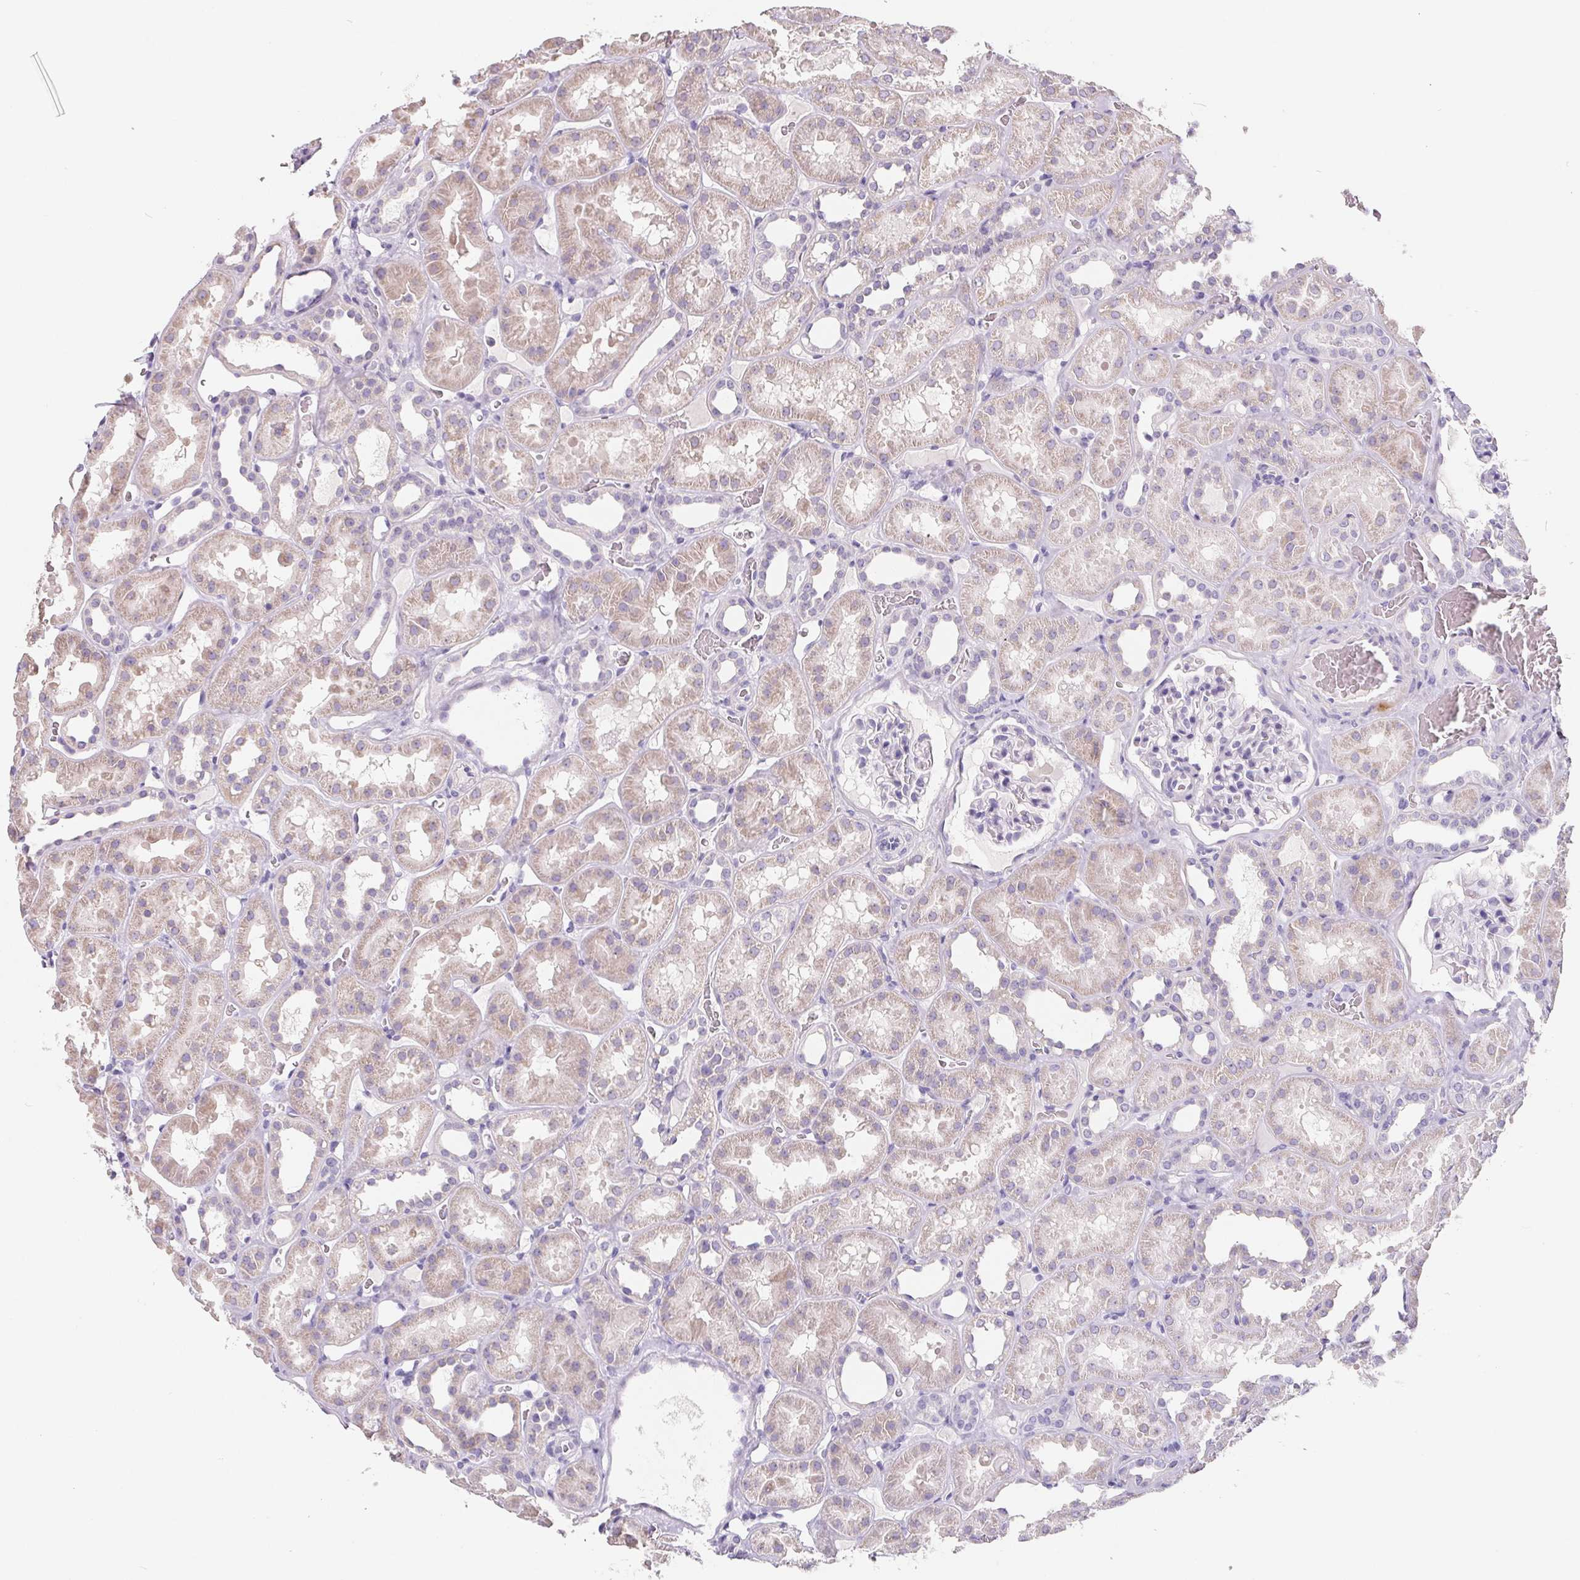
{"staining": {"intensity": "negative", "quantity": "none", "location": "none"}, "tissue": "kidney", "cell_type": "Cells in glomeruli", "image_type": "normal", "snomed": [{"axis": "morphology", "description": "Normal tissue, NOS"}, {"axis": "topography", "description": "Kidney"}], "caption": "Immunohistochemical staining of normal kidney reveals no significant staining in cells in glomeruli. Brightfield microscopy of IHC stained with DAB (3,3'-diaminobenzidine) (brown) and hematoxylin (blue), captured at high magnification.", "gene": "FDX1", "patient": {"sex": "female", "age": 41}}